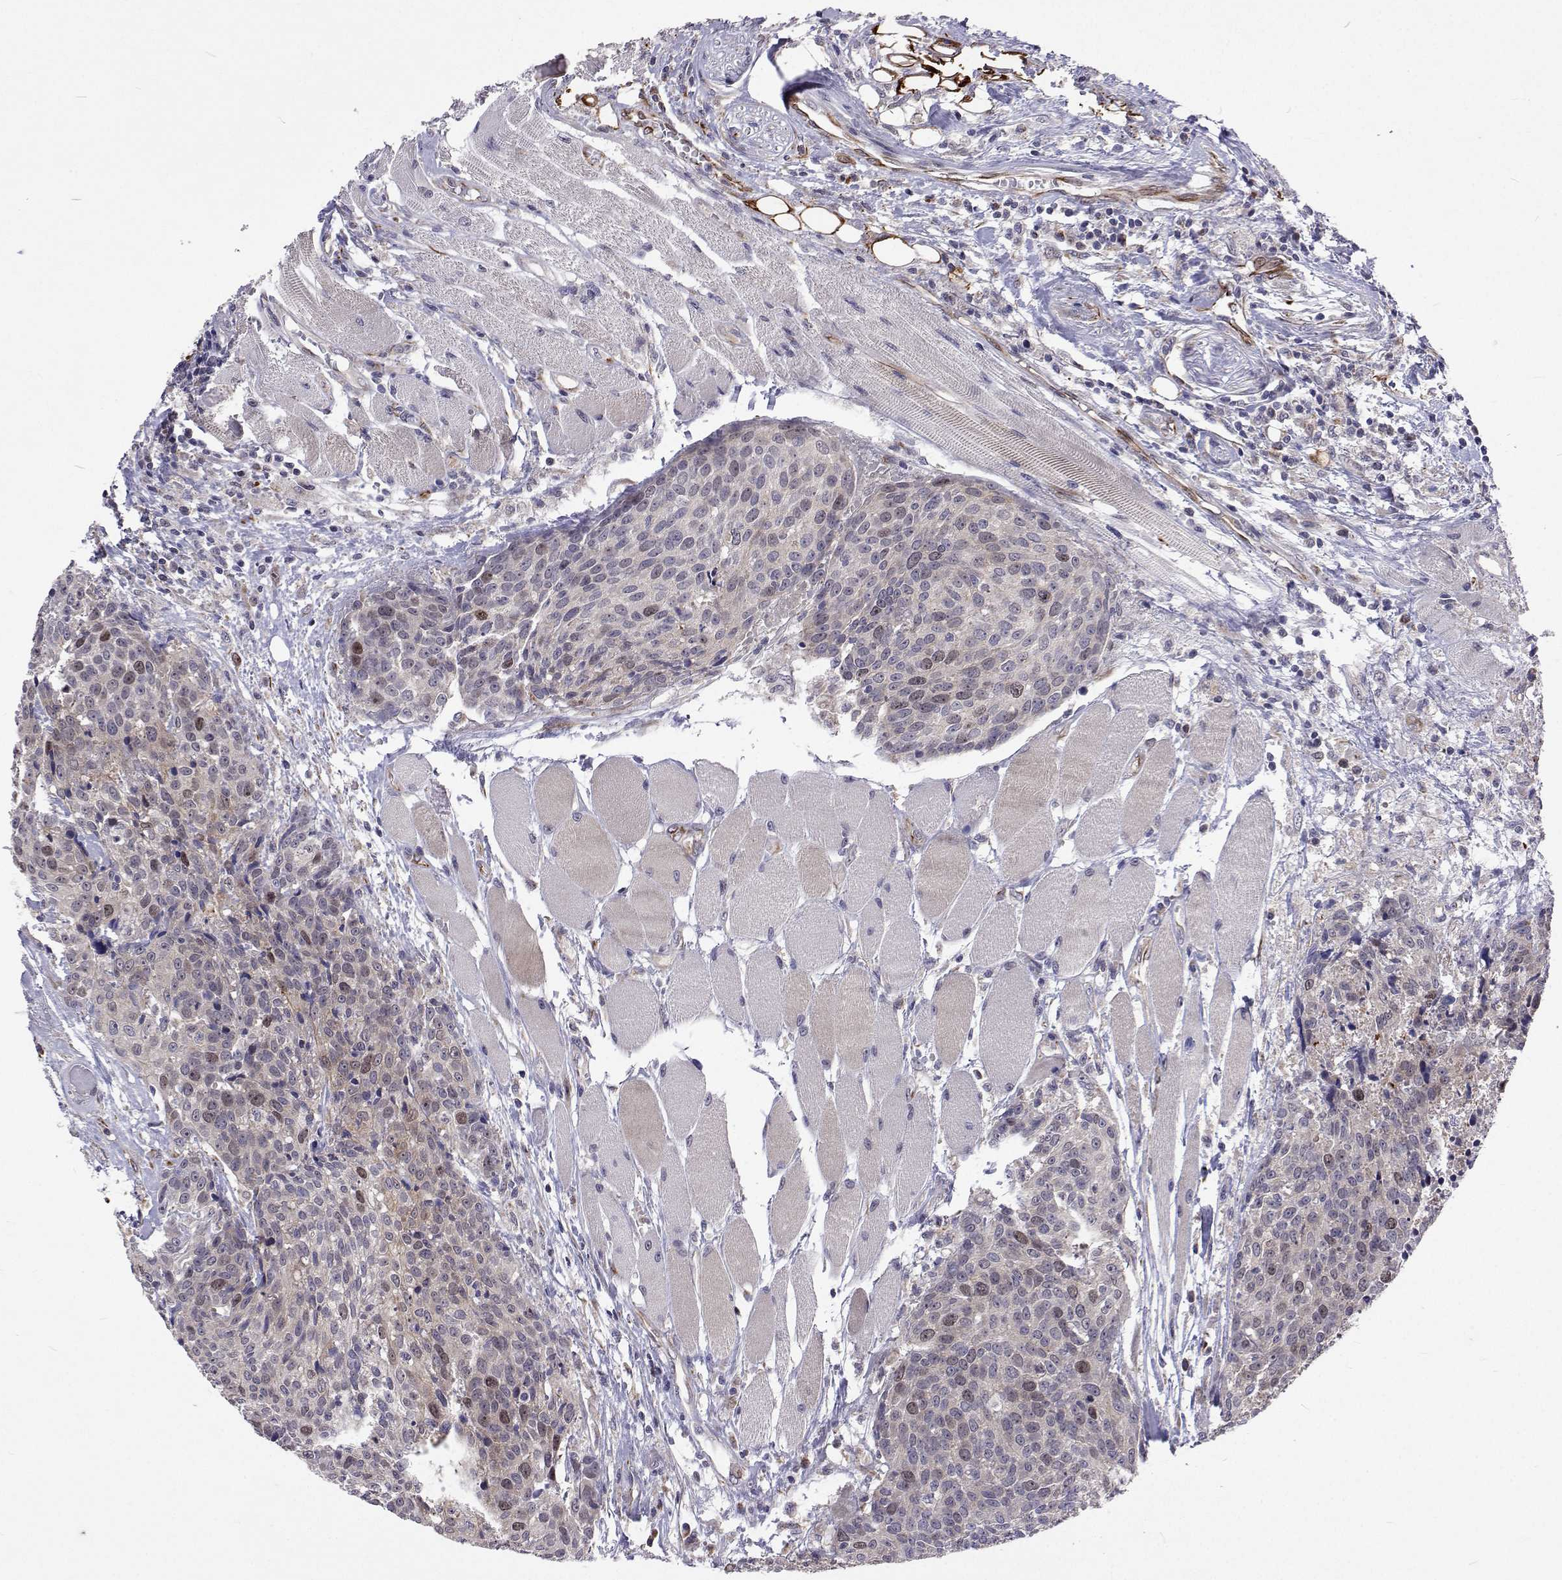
{"staining": {"intensity": "weak", "quantity": "<25%", "location": "nuclear"}, "tissue": "head and neck cancer", "cell_type": "Tumor cells", "image_type": "cancer", "snomed": [{"axis": "morphology", "description": "Squamous cell carcinoma, NOS"}, {"axis": "topography", "description": "Oral tissue"}, {"axis": "topography", "description": "Head-Neck"}], "caption": "Immunohistochemical staining of human squamous cell carcinoma (head and neck) demonstrates no significant expression in tumor cells.", "gene": "DHTKD1", "patient": {"sex": "male", "age": 64}}